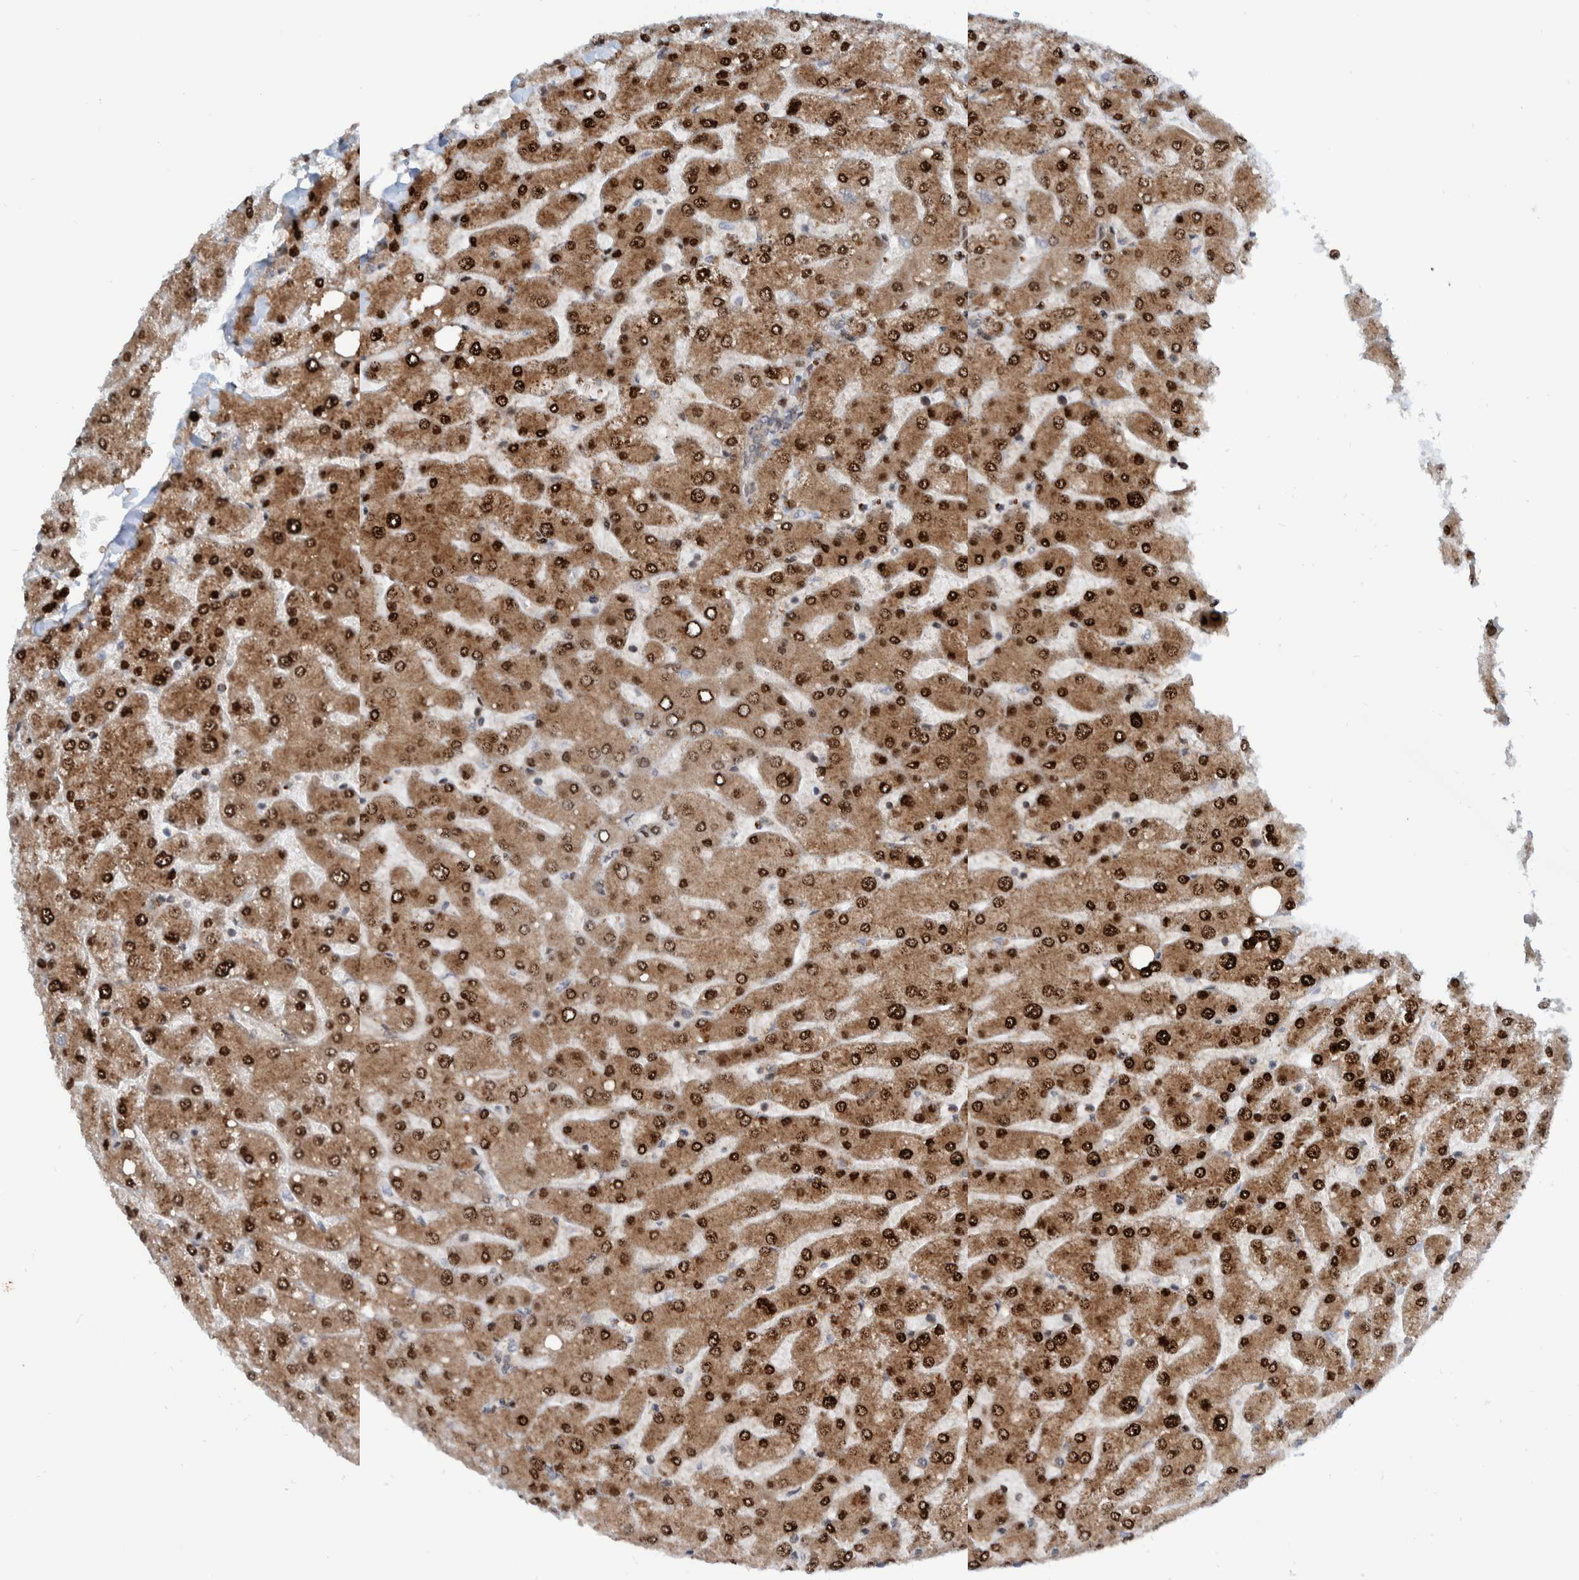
{"staining": {"intensity": "moderate", "quantity": "25%-75%", "location": "cytoplasmic/membranous"}, "tissue": "liver", "cell_type": "Cholangiocytes", "image_type": "normal", "snomed": [{"axis": "morphology", "description": "Normal tissue, NOS"}, {"axis": "topography", "description": "Liver"}], "caption": "Immunohistochemistry (IHC) staining of unremarkable liver, which demonstrates medium levels of moderate cytoplasmic/membranous staining in approximately 25%-75% of cholangiocytes indicating moderate cytoplasmic/membranous protein expression. The staining was performed using DAB (brown) for protein detection and nuclei were counterstained in hematoxylin (blue).", "gene": "ZNF366", "patient": {"sex": "male", "age": 55}}